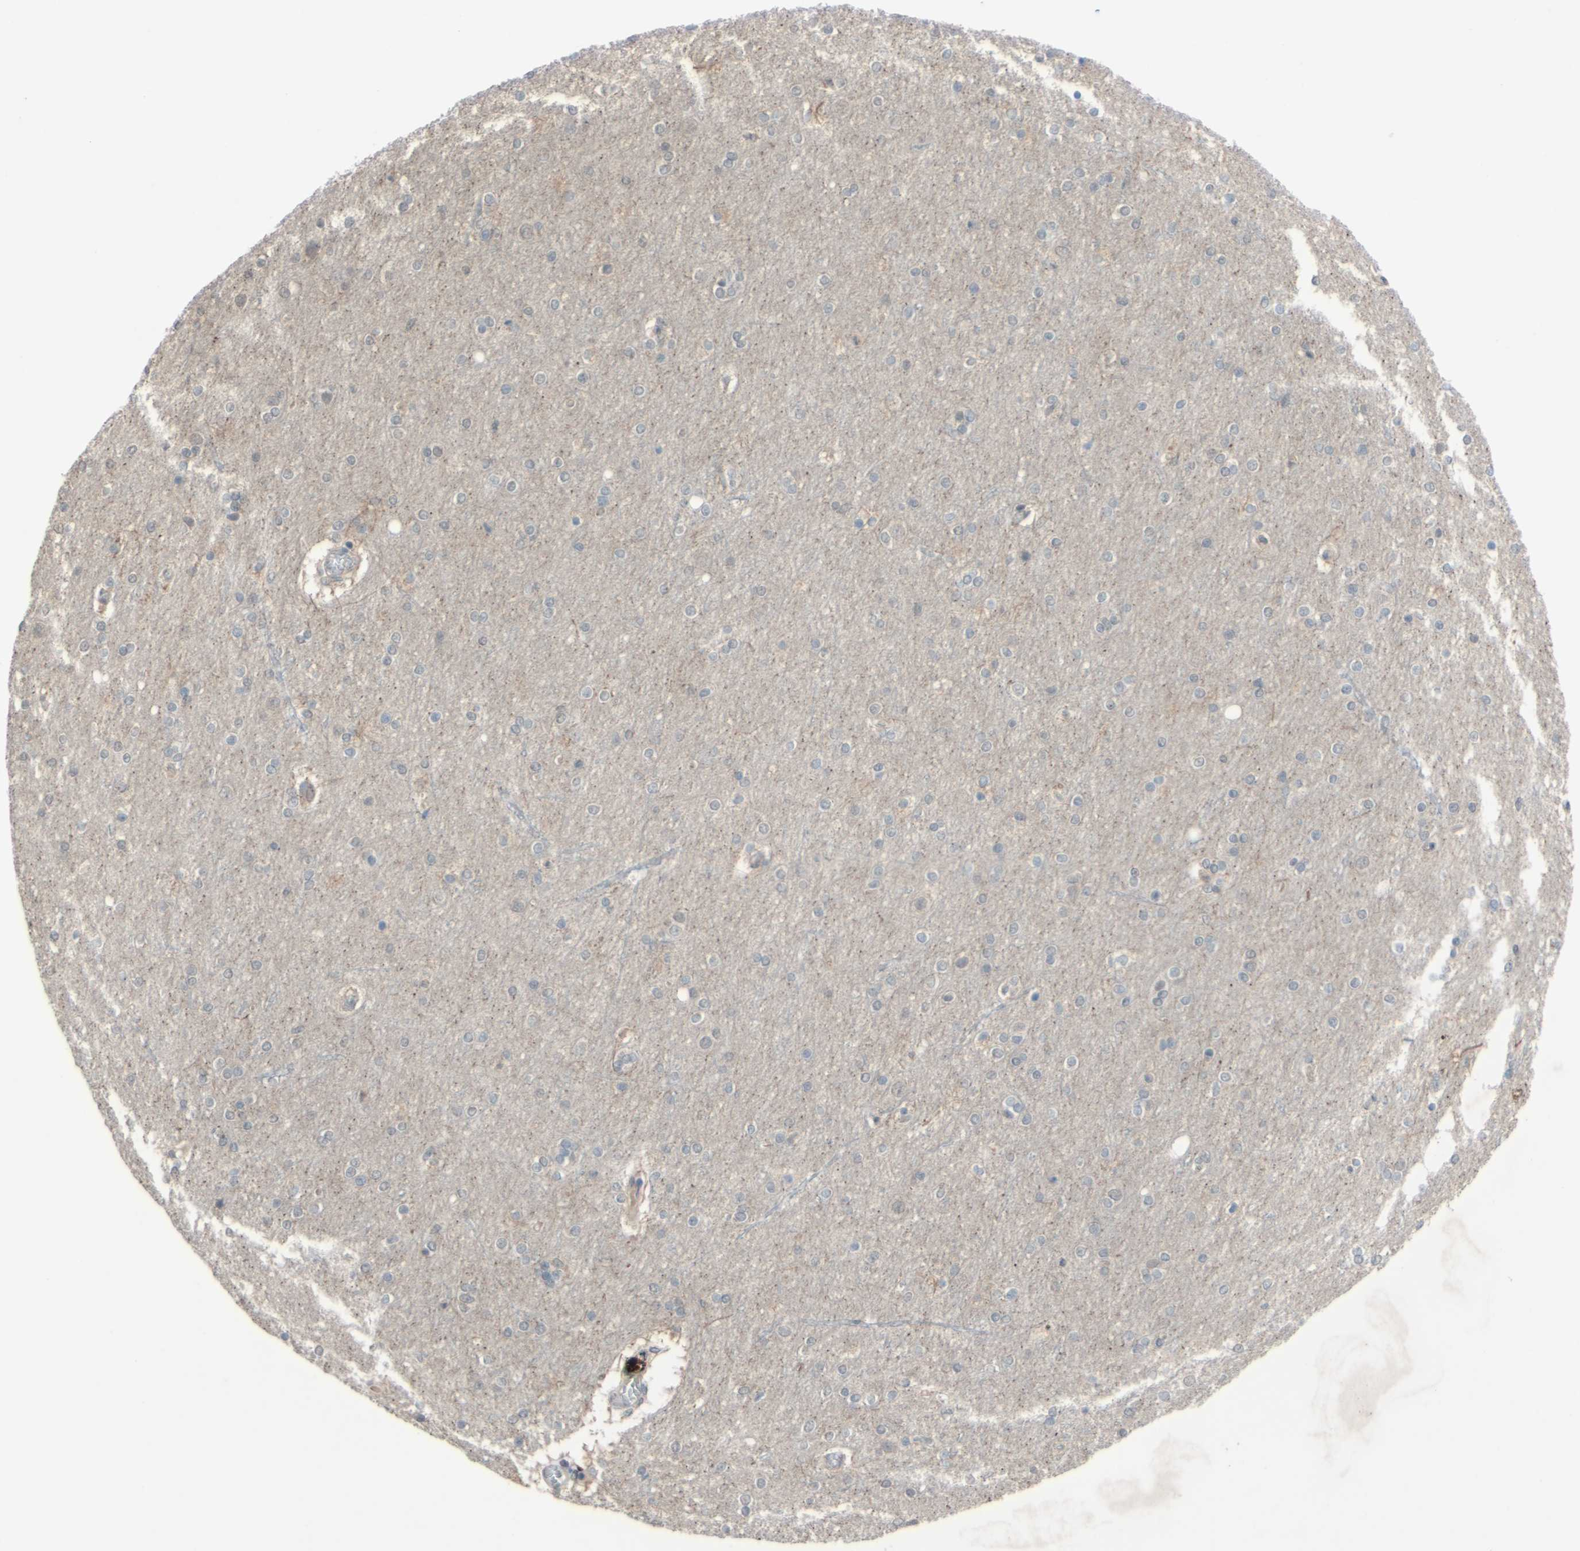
{"staining": {"intensity": "negative", "quantity": "none", "location": "none"}, "tissue": "cerebral cortex", "cell_type": "Endothelial cells", "image_type": "normal", "snomed": [{"axis": "morphology", "description": "Normal tissue, NOS"}, {"axis": "topography", "description": "Cerebral cortex"}], "caption": "Endothelial cells are negative for brown protein staining in unremarkable cerebral cortex. Nuclei are stained in blue.", "gene": "CDCP1", "patient": {"sex": "female", "age": 54}}